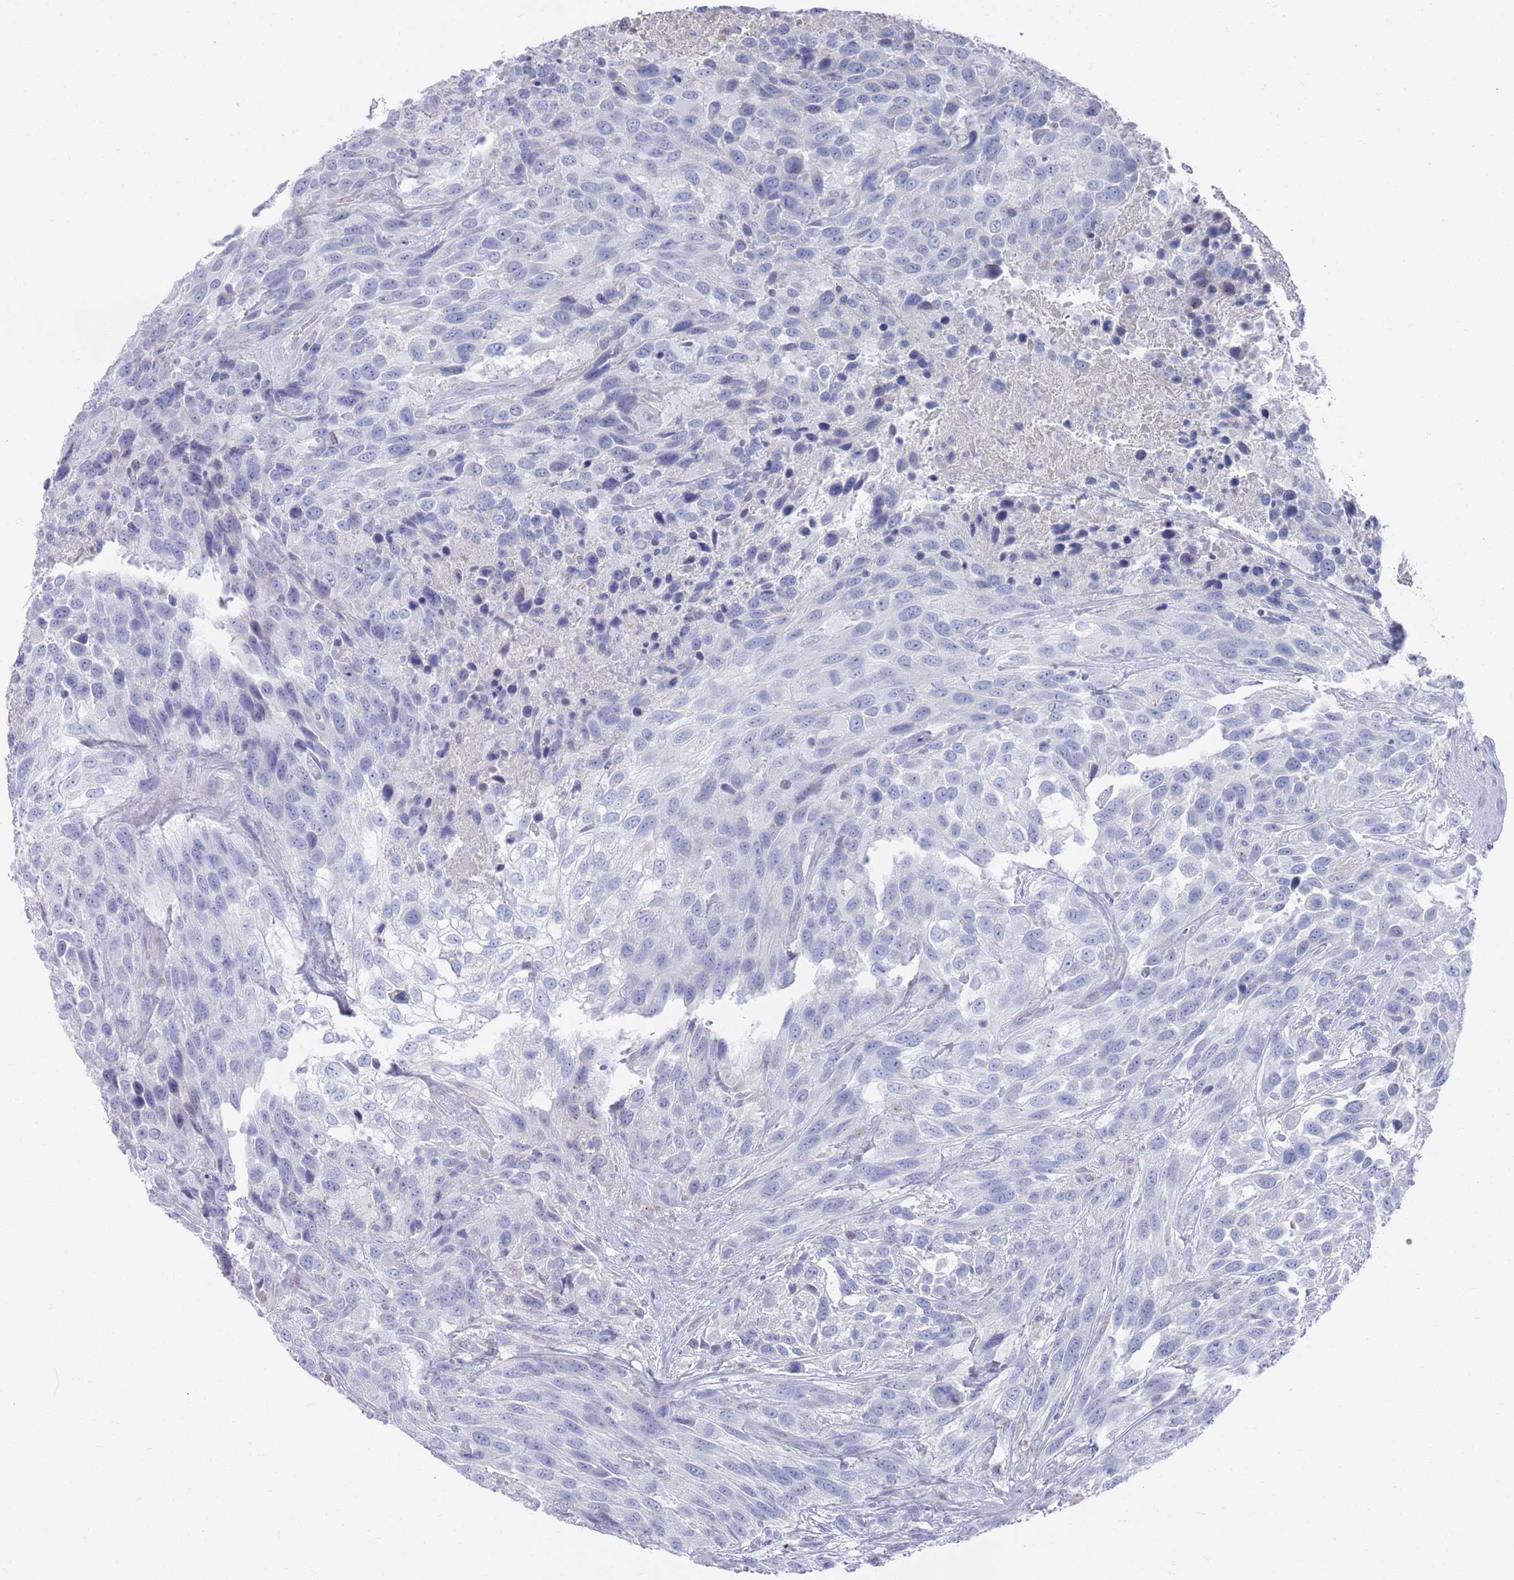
{"staining": {"intensity": "negative", "quantity": "none", "location": "none"}, "tissue": "urothelial cancer", "cell_type": "Tumor cells", "image_type": "cancer", "snomed": [{"axis": "morphology", "description": "Urothelial carcinoma, High grade"}, {"axis": "topography", "description": "Urinary bladder"}], "caption": "Immunohistochemistry (IHC) of urothelial cancer demonstrates no staining in tumor cells.", "gene": "MAT1A", "patient": {"sex": "female", "age": 70}}